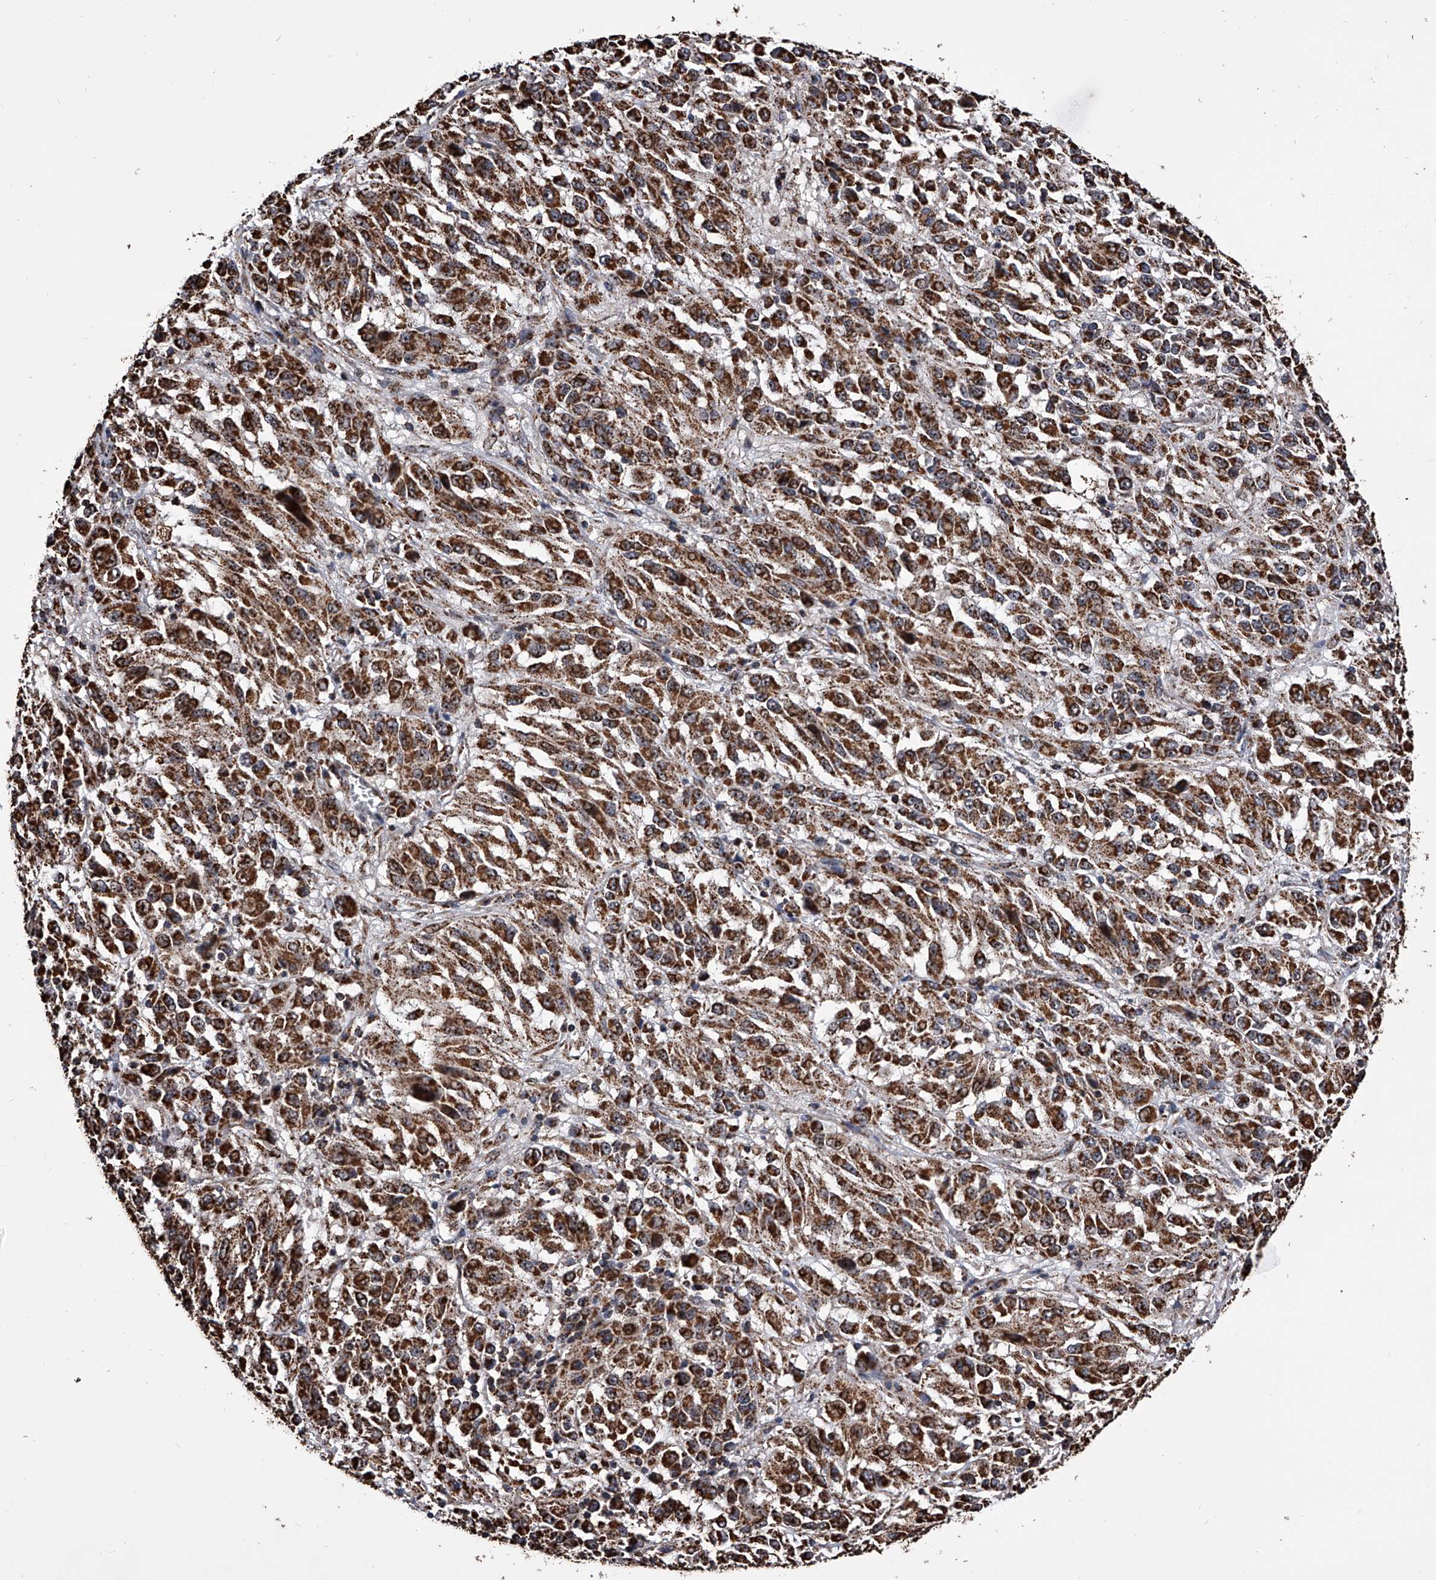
{"staining": {"intensity": "strong", "quantity": ">75%", "location": "cytoplasmic/membranous"}, "tissue": "melanoma", "cell_type": "Tumor cells", "image_type": "cancer", "snomed": [{"axis": "morphology", "description": "Malignant melanoma, Metastatic site"}, {"axis": "topography", "description": "Lung"}], "caption": "Melanoma tissue exhibits strong cytoplasmic/membranous positivity in about >75% of tumor cells, visualized by immunohistochemistry.", "gene": "SMPDL3A", "patient": {"sex": "male", "age": 64}}